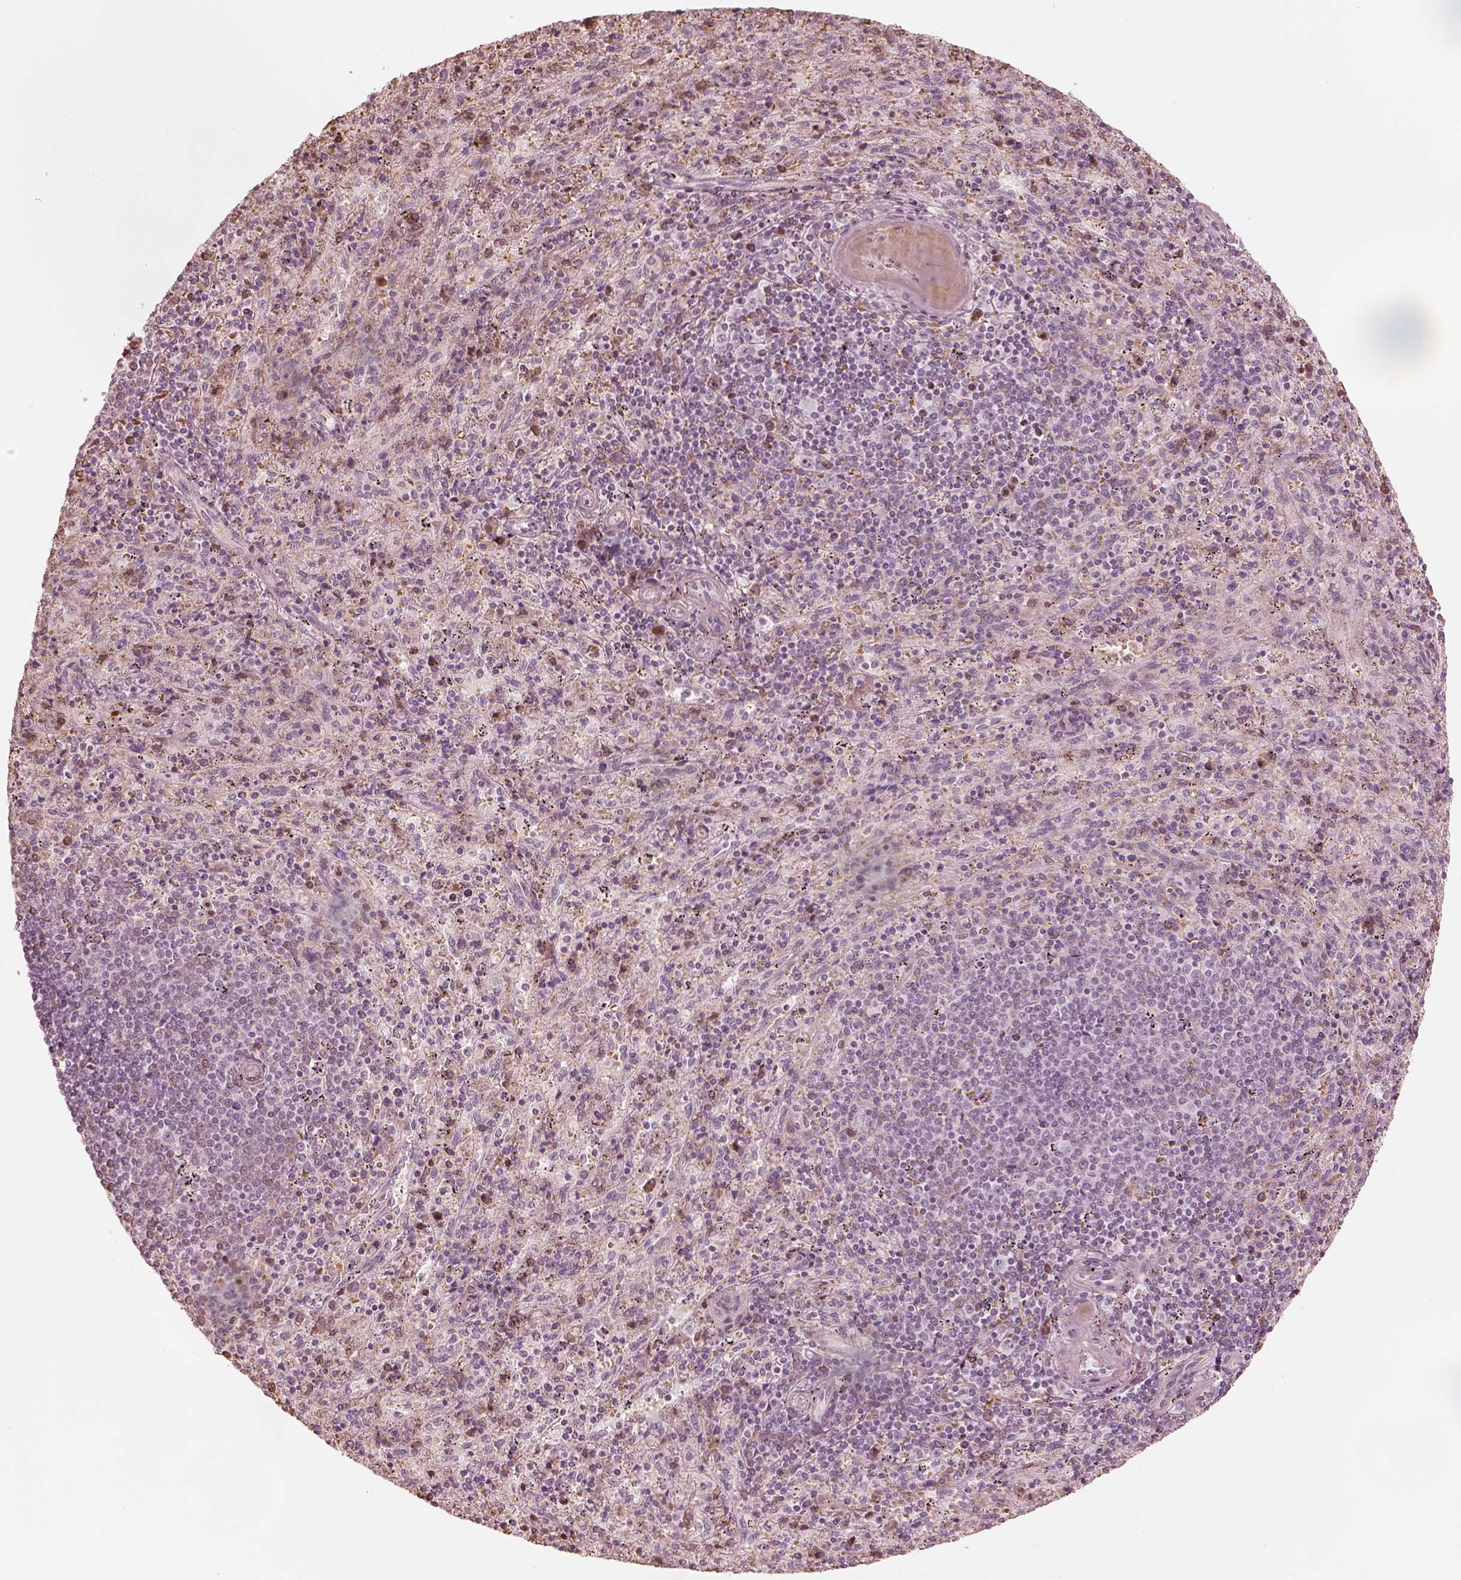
{"staining": {"intensity": "weak", "quantity": "<25%", "location": "cytoplasmic/membranous"}, "tissue": "spleen", "cell_type": "Cells in red pulp", "image_type": "normal", "snomed": [{"axis": "morphology", "description": "Normal tissue, NOS"}, {"axis": "topography", "description": "Spleen"}], "caption": "Immunohistochemistry (IHC) photomicrograph of unremarkable spleen stained for a protein (brown), which reveals no expression in cells in red pulp.", "gene": "ANKLE1", "patient": {"sex": "male", "age": 57}}